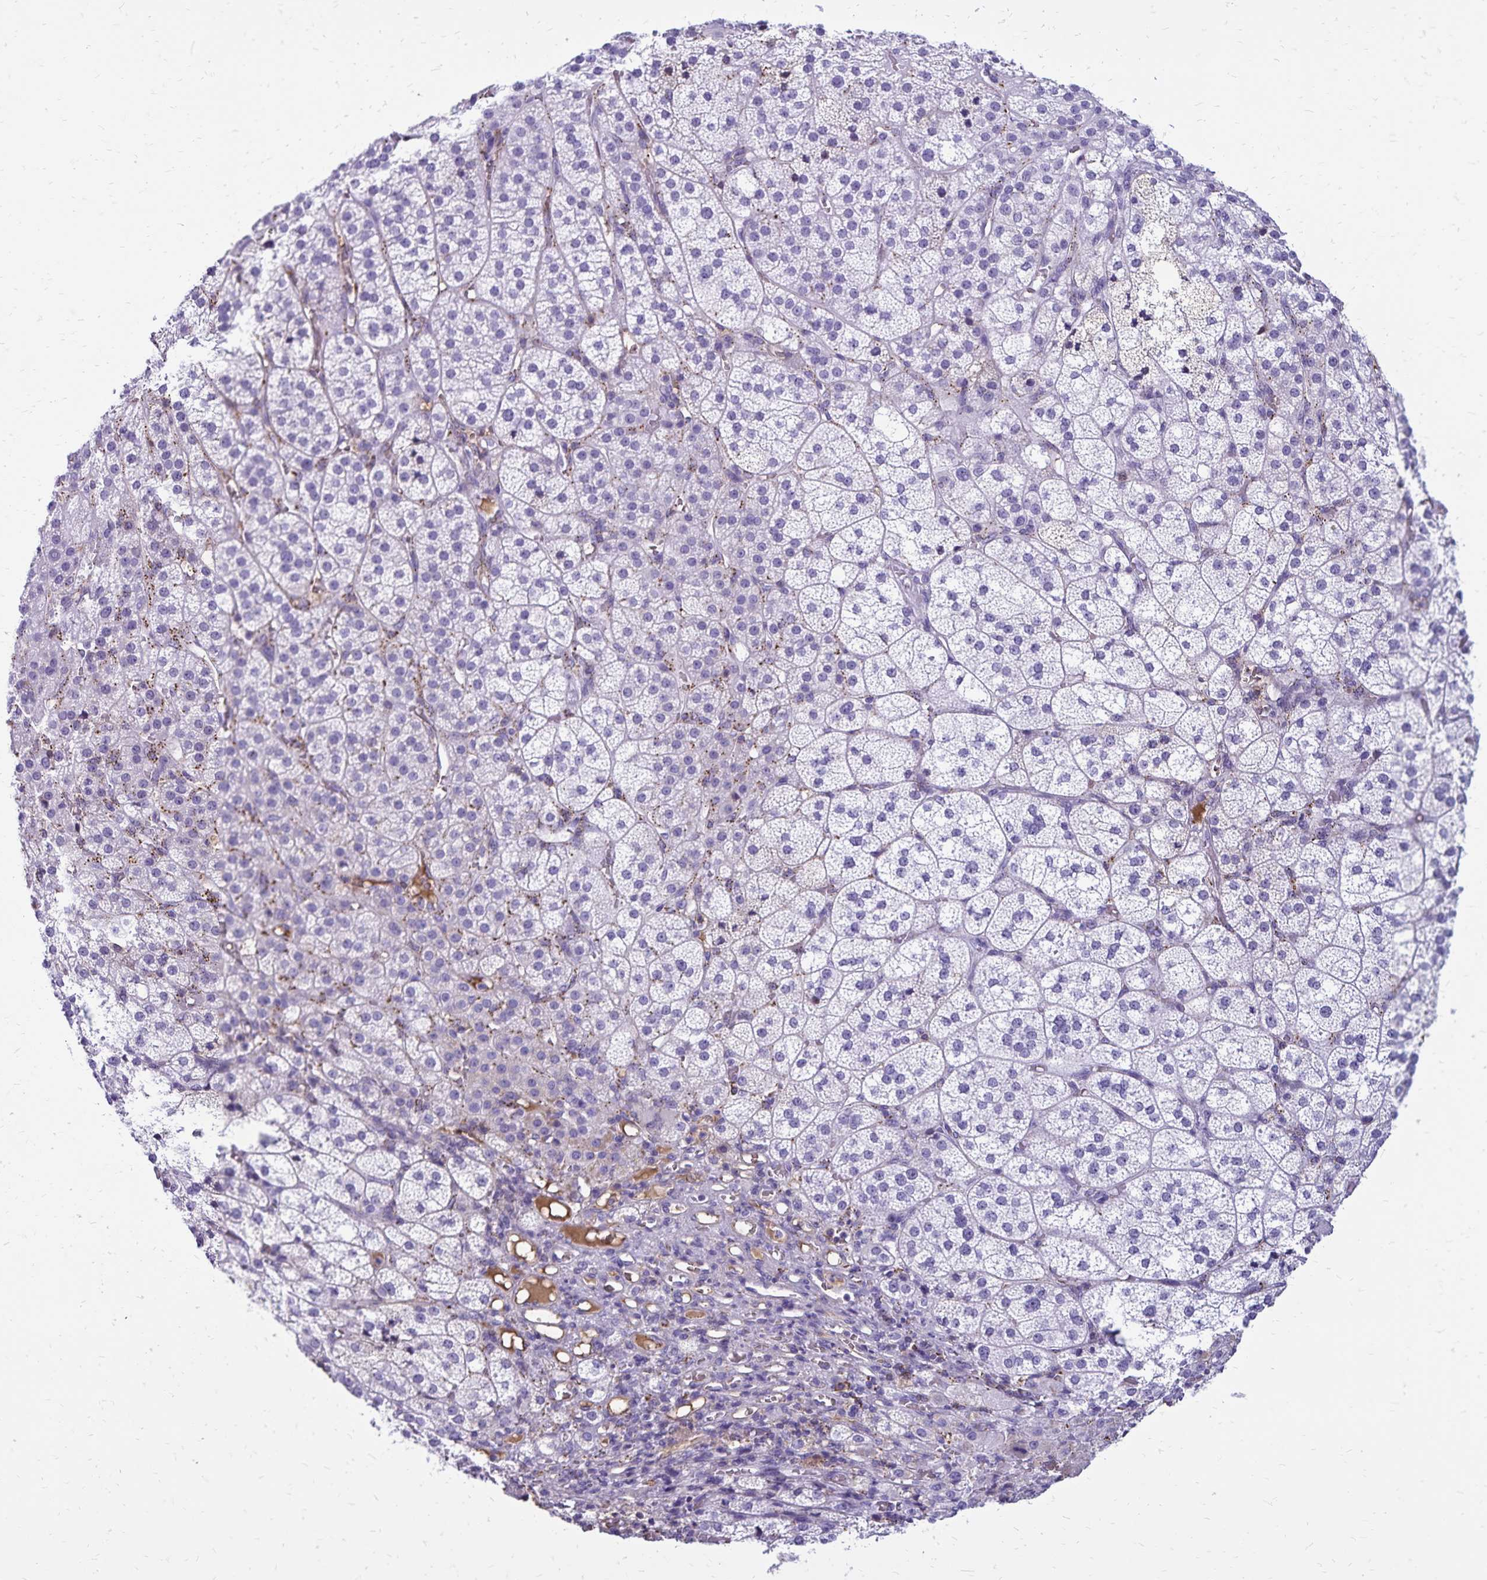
{"staining": {"intensity": "negative", "quantity": "none", "location": "none"}, "tissue": "adrenal gland", "cell_type": "Glandular cells", "image_type": "normal", "snomed": [{"axis": "morphology", "description": "Normal tissue, NOS"}, {"axis": "topography", "description": "Adrenal gland"}], "caption": "This is an IHC photomicrograph of benign adrenal gland. There is no positivity in glandular cells.", "gene": "CD27", "patient": {"sex": "female", "age": 60}}